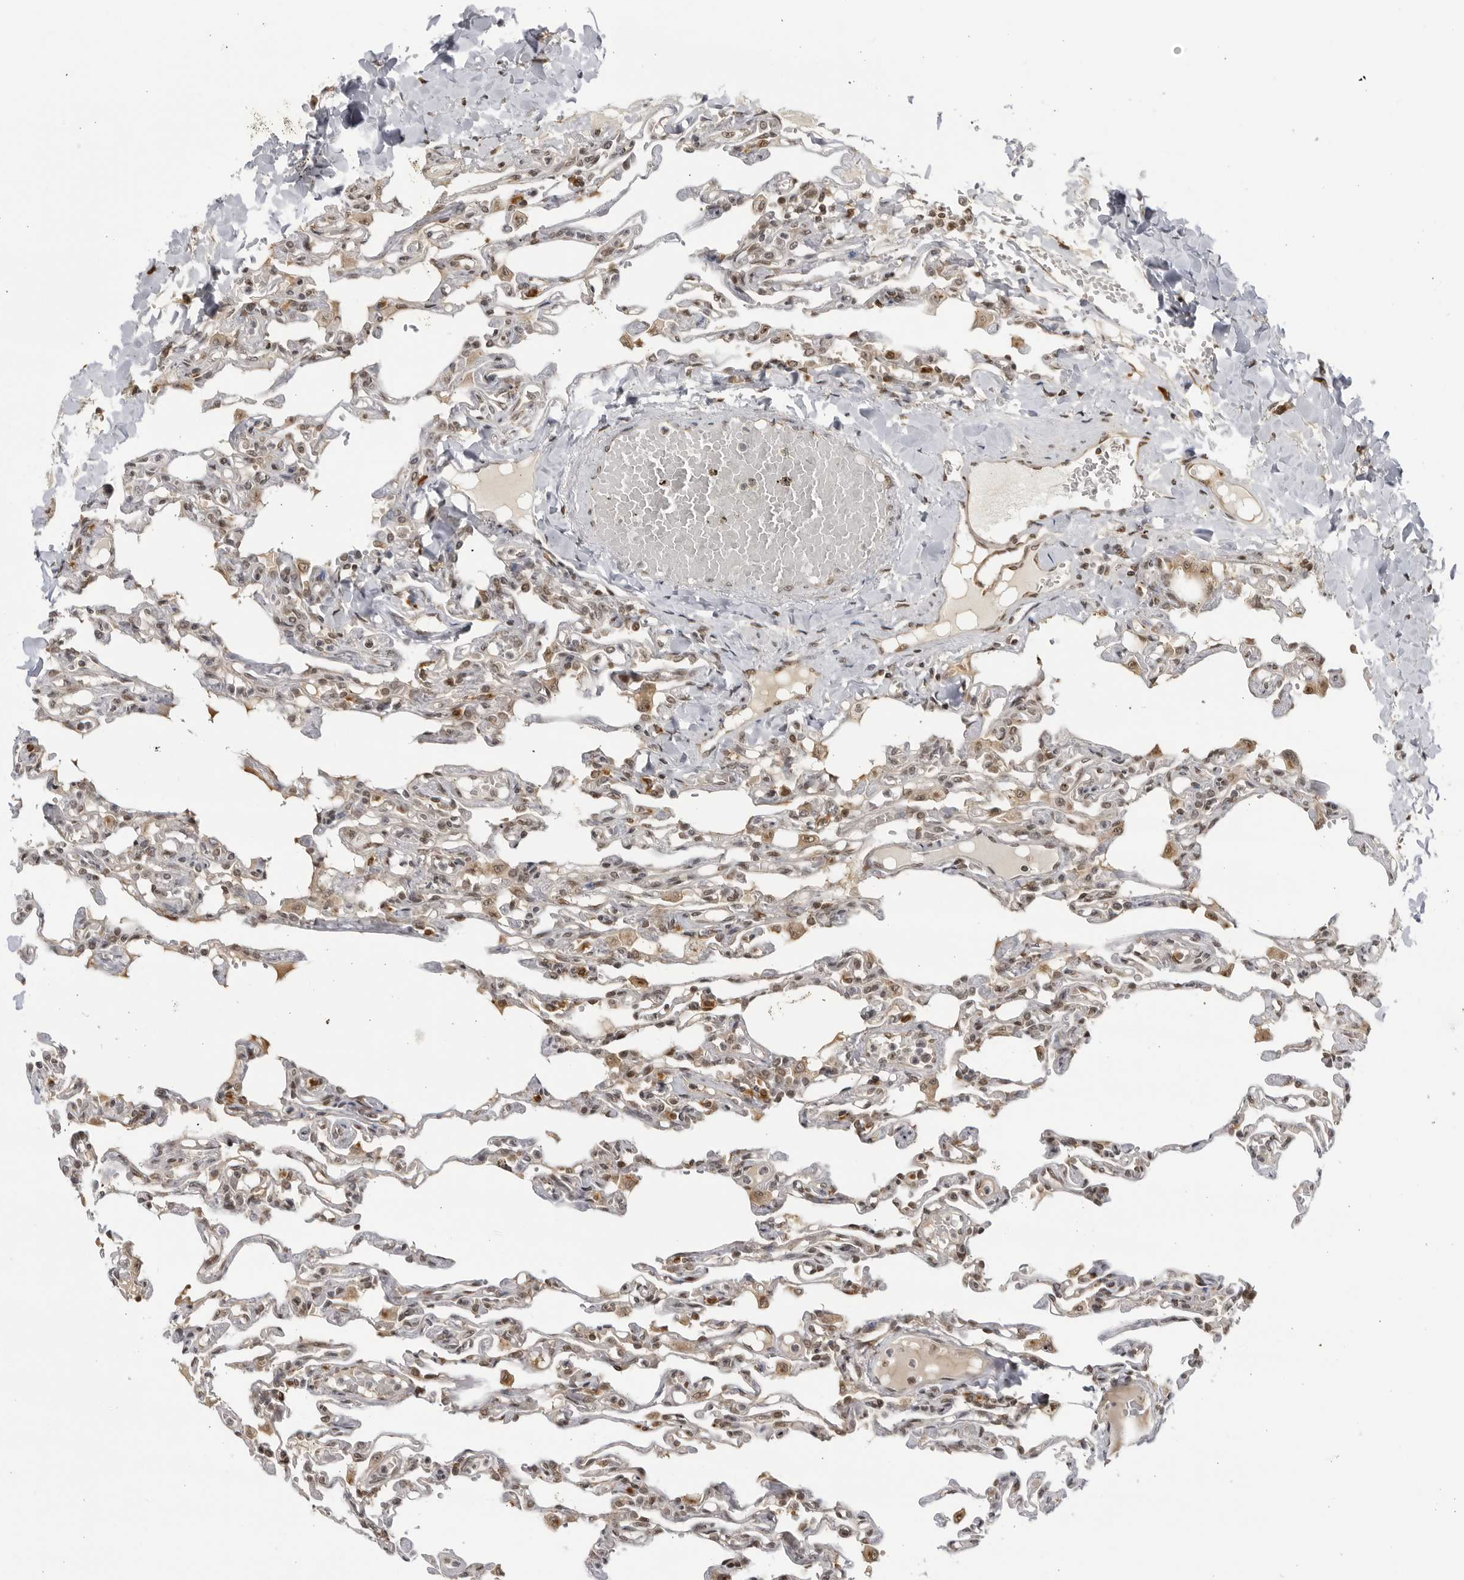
{"staining": {"intensity": "weak", "quantity": "25%-75%", "location": "cytoplasmic/membranous,nuclear"}, "tissue": "lung", "cell_type": "Alveolar cells", "image_type": "normal", "snomed": [{"axis": "morphology", "description": "Normal tissue, NOS"}, {"axis": "topography", "description": "Lung"}], "caption": "The histopathology image displays staining of unremarkable lung, revealing weak cytoplasmic/membranous,nuclear protein expression (brown color) within alveolar cells.", "gene": "RASGEF1C", "patient": {"sex": "male", "age": 21}}